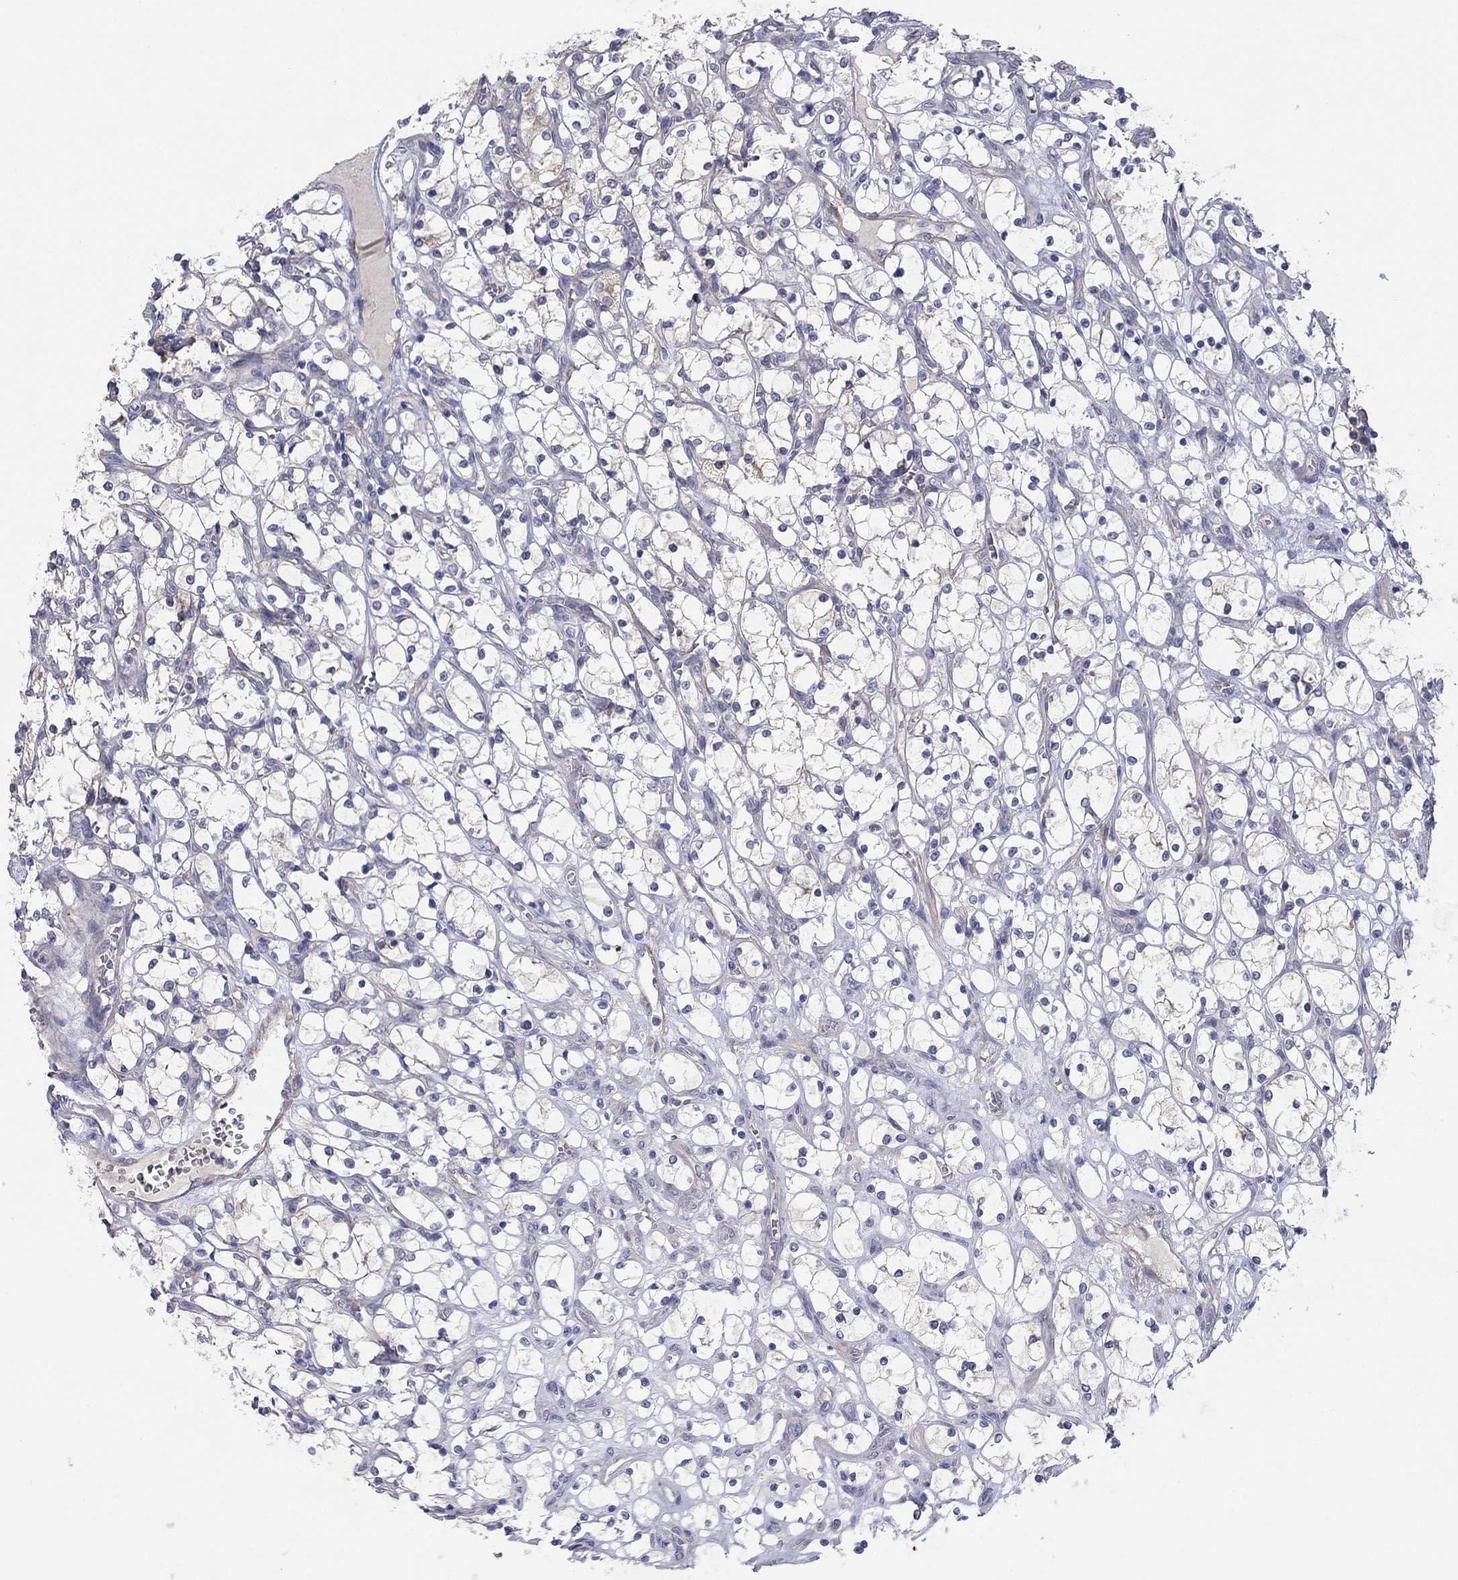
{"staining": {"intensity": "negative", "quantity": "none", "location": "none"}, "tissue": "renal cancer", "cell_type": "Tumor cells", "image_type": "cancer", "snomed": [{"axis": "morphology", "description": "Adenocarcinoma, NOS"}, {"axis": "topography", "description": "Kidney"}], "caption": "Renal cancer was stained to show a protein in brown. There is no significant staining in tumor cells.", "gene": "GRK7", "patient": {"sex": "female", "age": 69}}